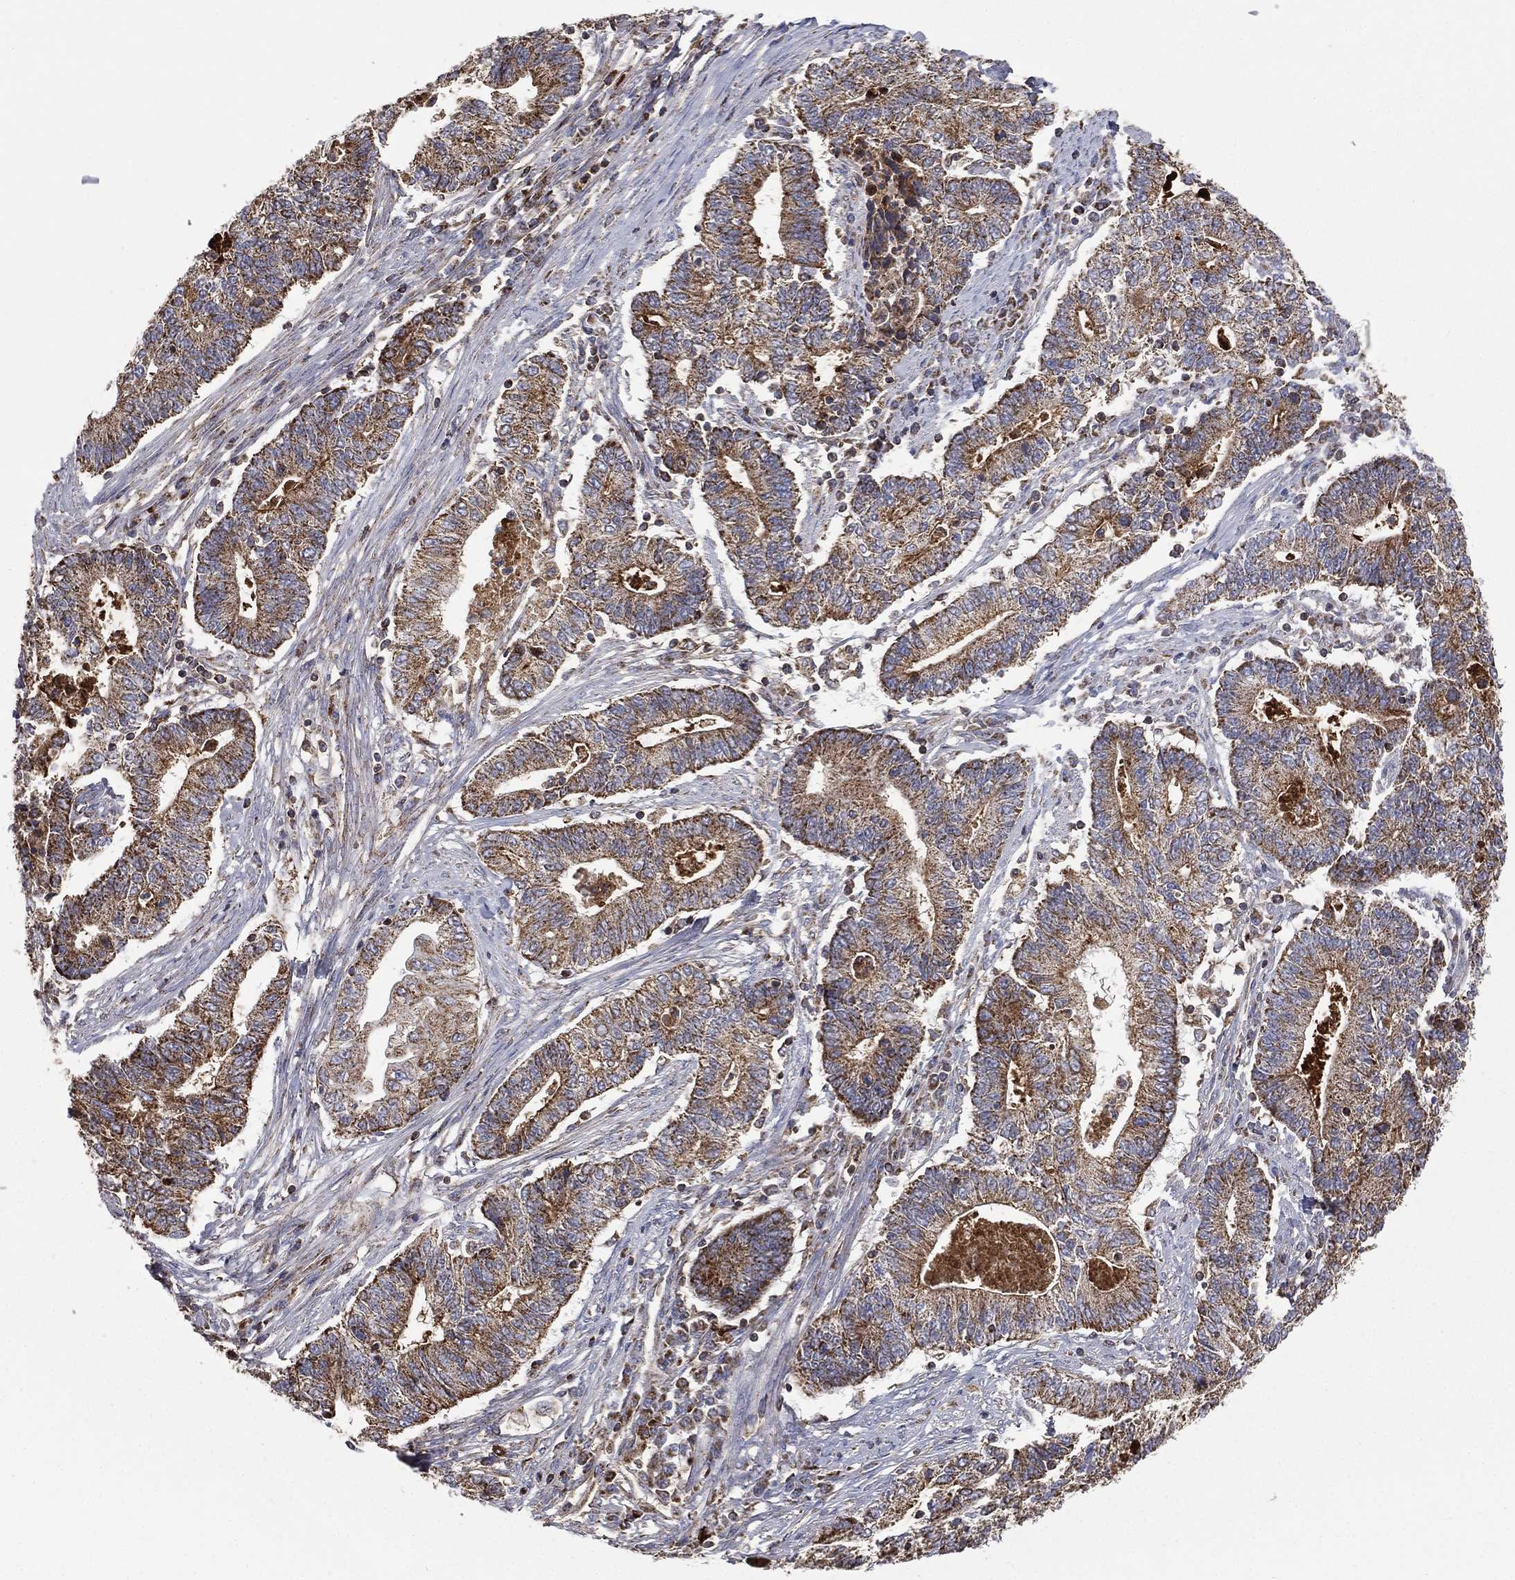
{"staining": {"intensity": "moderate", "quantity": ">75%", "location": "cytoplasmic/membranous"}, "tissue": "endometrial cancer", "cell_type": "Tumor cells", "image_type": "cancer", "snomed": [{"axis": "morphology", "description": "Adenocarcinoma, NOS"}, {"axis": "topography", "description": "Uterus"}, {"axis": "topography", "description": "Endometrium"}], "caption": "This photomicrograph reveals immunohistochemistry (IHC) staining of human endometrial cancer (adenocarcinoma), with medium moderate cytoplasmic/membranous staining in about >75% of tumor cells.", "gene": "RIN3", "patient": {"sex": "female", "age": 54}}